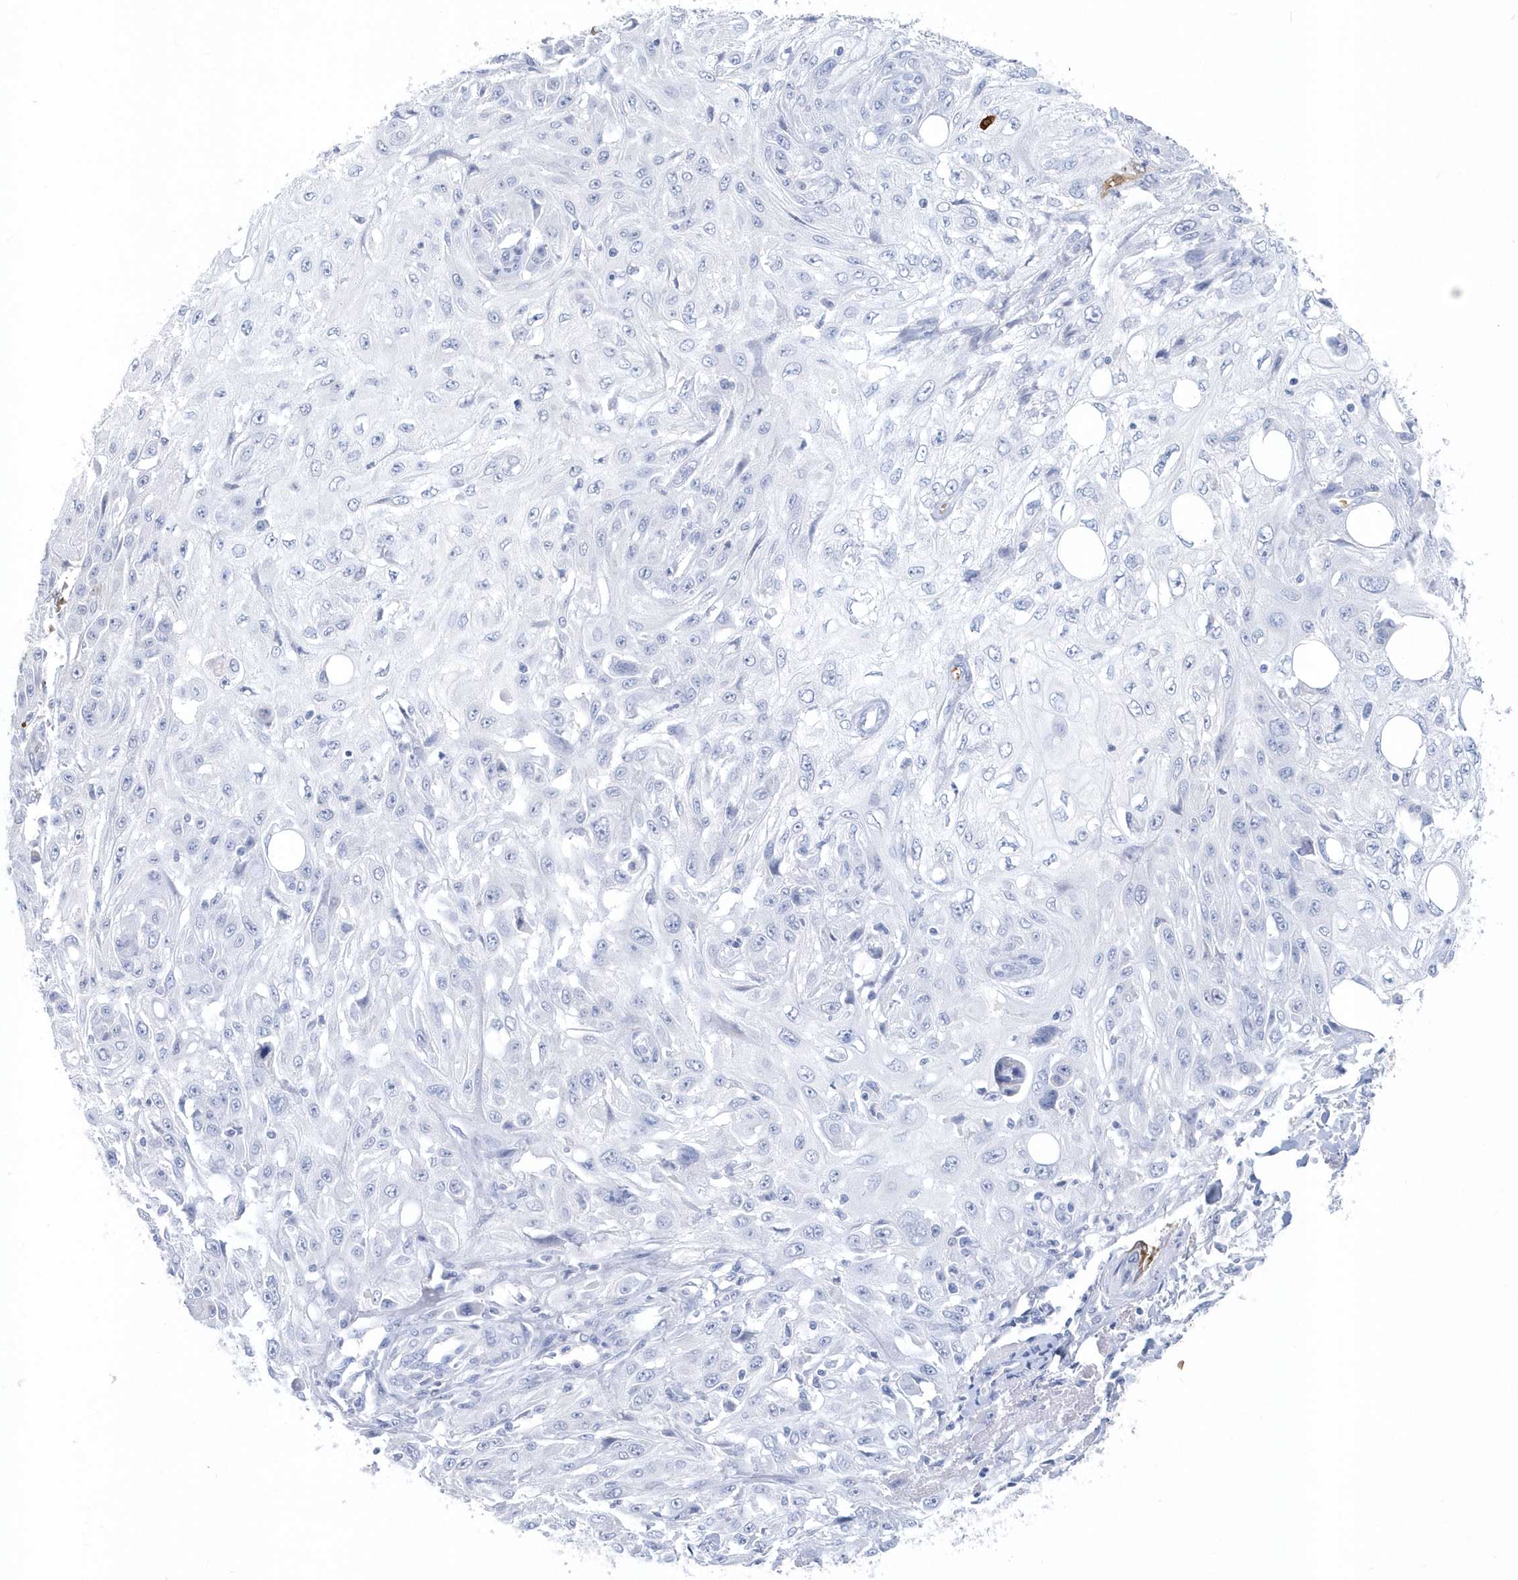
{"staining": {"intensity": "negative", "quantity": "none", "location": "none"}, "tissue": "skin cancer", "cell_type": "Tumor cells", "image_type": "cancer", "snomed": [{"axis": "morphology", "description": "Squamous cell carcinoma, NOS"}, {"axis": "topography", "description": "Skin"}], "caption": "High magnification brightfield microscopy of squamous cell carcinoma (skin) stained with DAB (3,3'-diaminobenzidine) (brown) and counterstained with hematoxylin (blue): tumor cells show no significant expression. The staining was performed using DAB to visualize the protein expression in brown, while the nuclei were stained in blue with hematoxylin (Magnification: 20x).", "gene": "HBA2", "patient": {"sex": "male", "age": 75}}